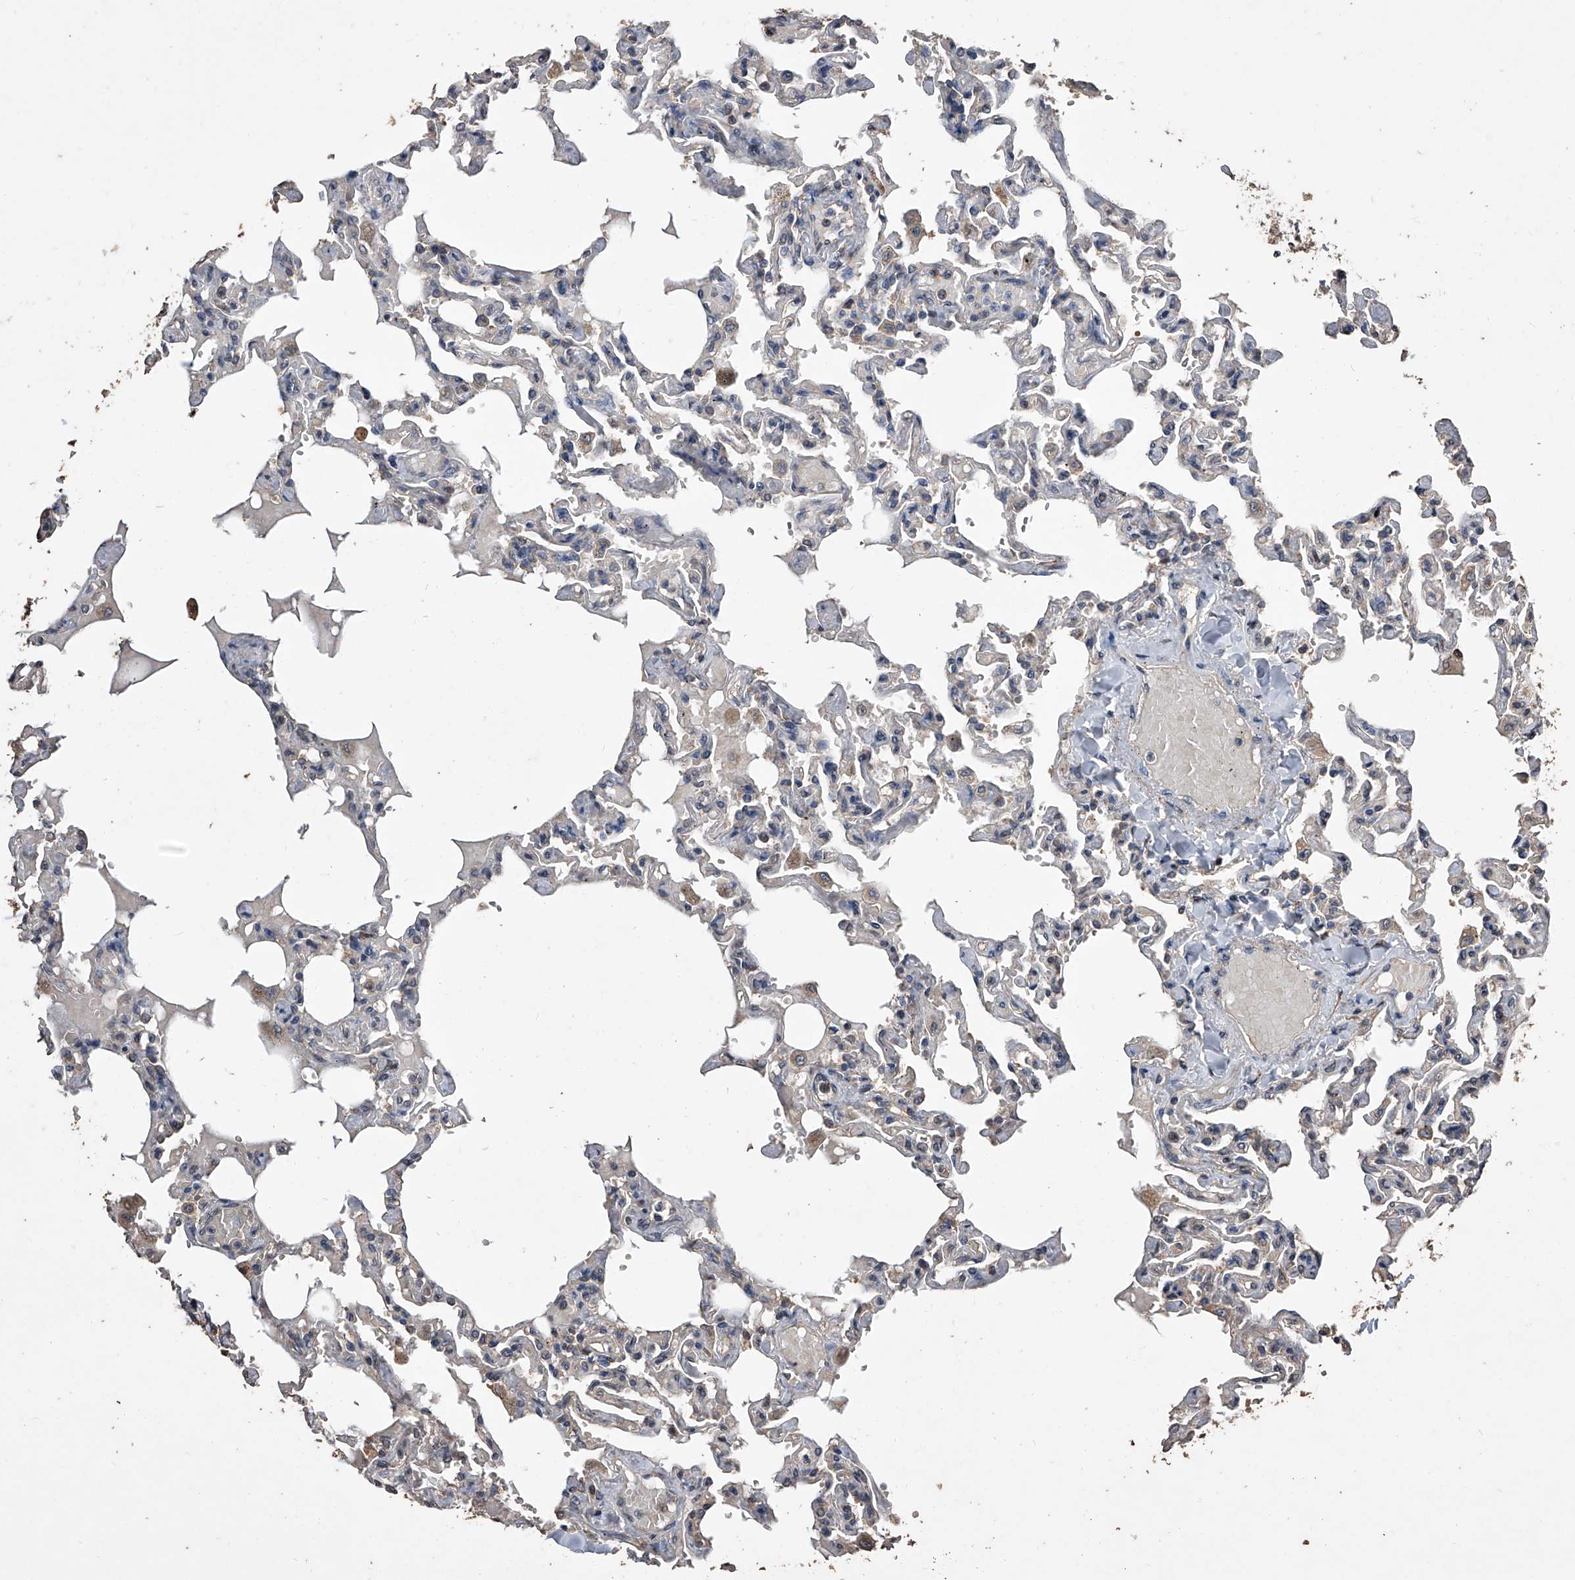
{"staining": {"intensity": "moderate", "quantity": "<25%", "location": "cytoplasmic/membranous"}, "tissue": "lung", "cell_type": "Alveolar cells", "image_type": "normal", "snomed": [{"axis": "morphology", "description": "Normal tissue, NOS"}, {"axis": "topography", "description": "Lung"}], "caption": "DAB (3,3'-diaminobenzidine) immunohistochemical staining of unremarkable human lung exhibits moderate cytoplasmic/membranous protein expression in about <25% of alveolar cells. (IHC, brightfield microscopy, high magnification).", "gene": "LTV1", "patient": {"sex": "male", "age": 21}}